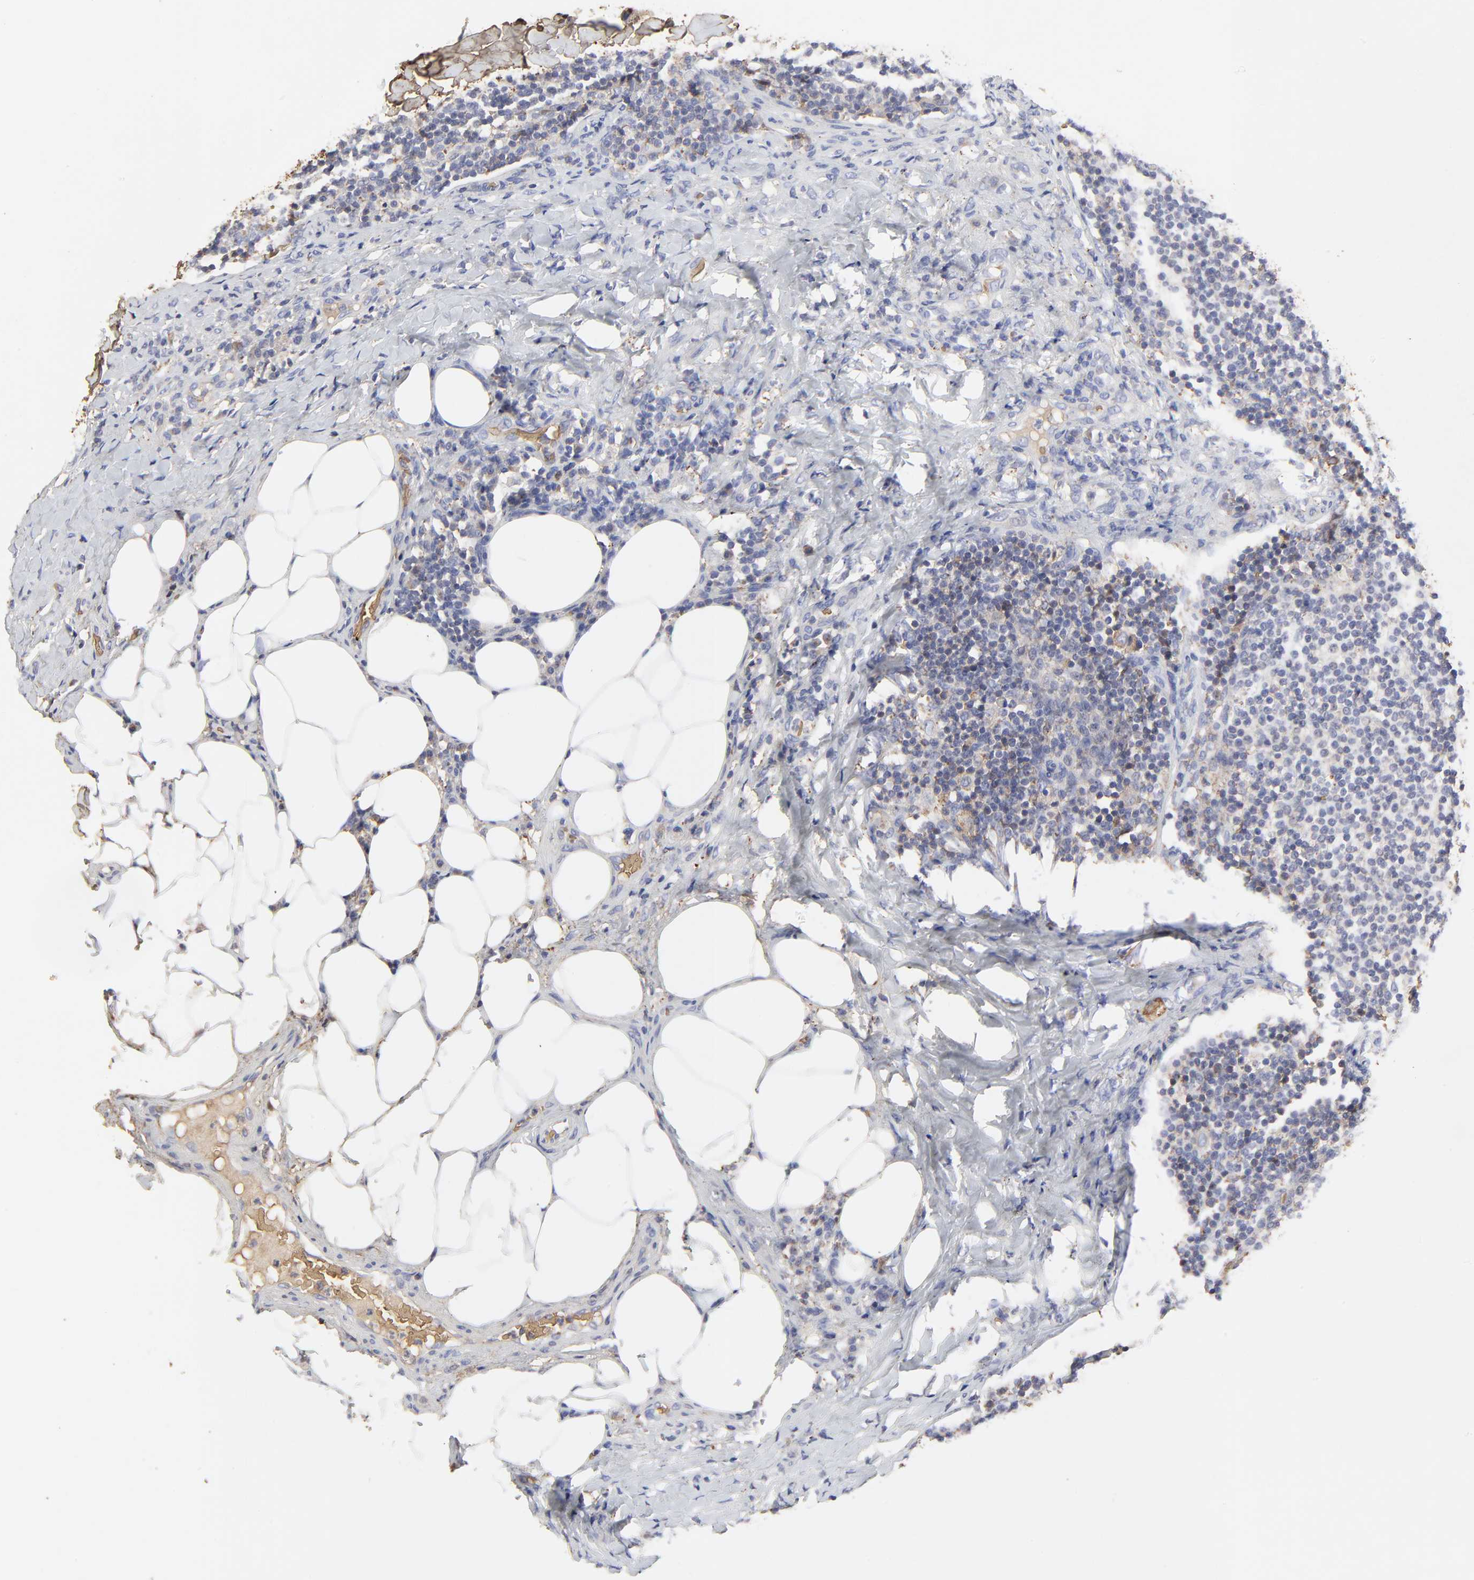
{"staining": {"intensity": "moderate", "quantity": ">75%", "location": "cytoplasmic/membranous"}, "tissue": "lymph node", "cell_type": "Germinal center cells", "image_type": "normal", "snomed": [{"axis": "morphology", "description": "Normal tissue, NOS"}, {"axis": "morphology", "description": "Inflammation, NOS"}, {"axis": "topography", "description": "Lymph node"}], "caption": "A medium amount of moderate cytoplasmic/membranous staining is seen in approximately >75% of germinal center cells in benign lymph node.", "gene": "PAG1", "patient": {"sex": "male", "age": 46}}